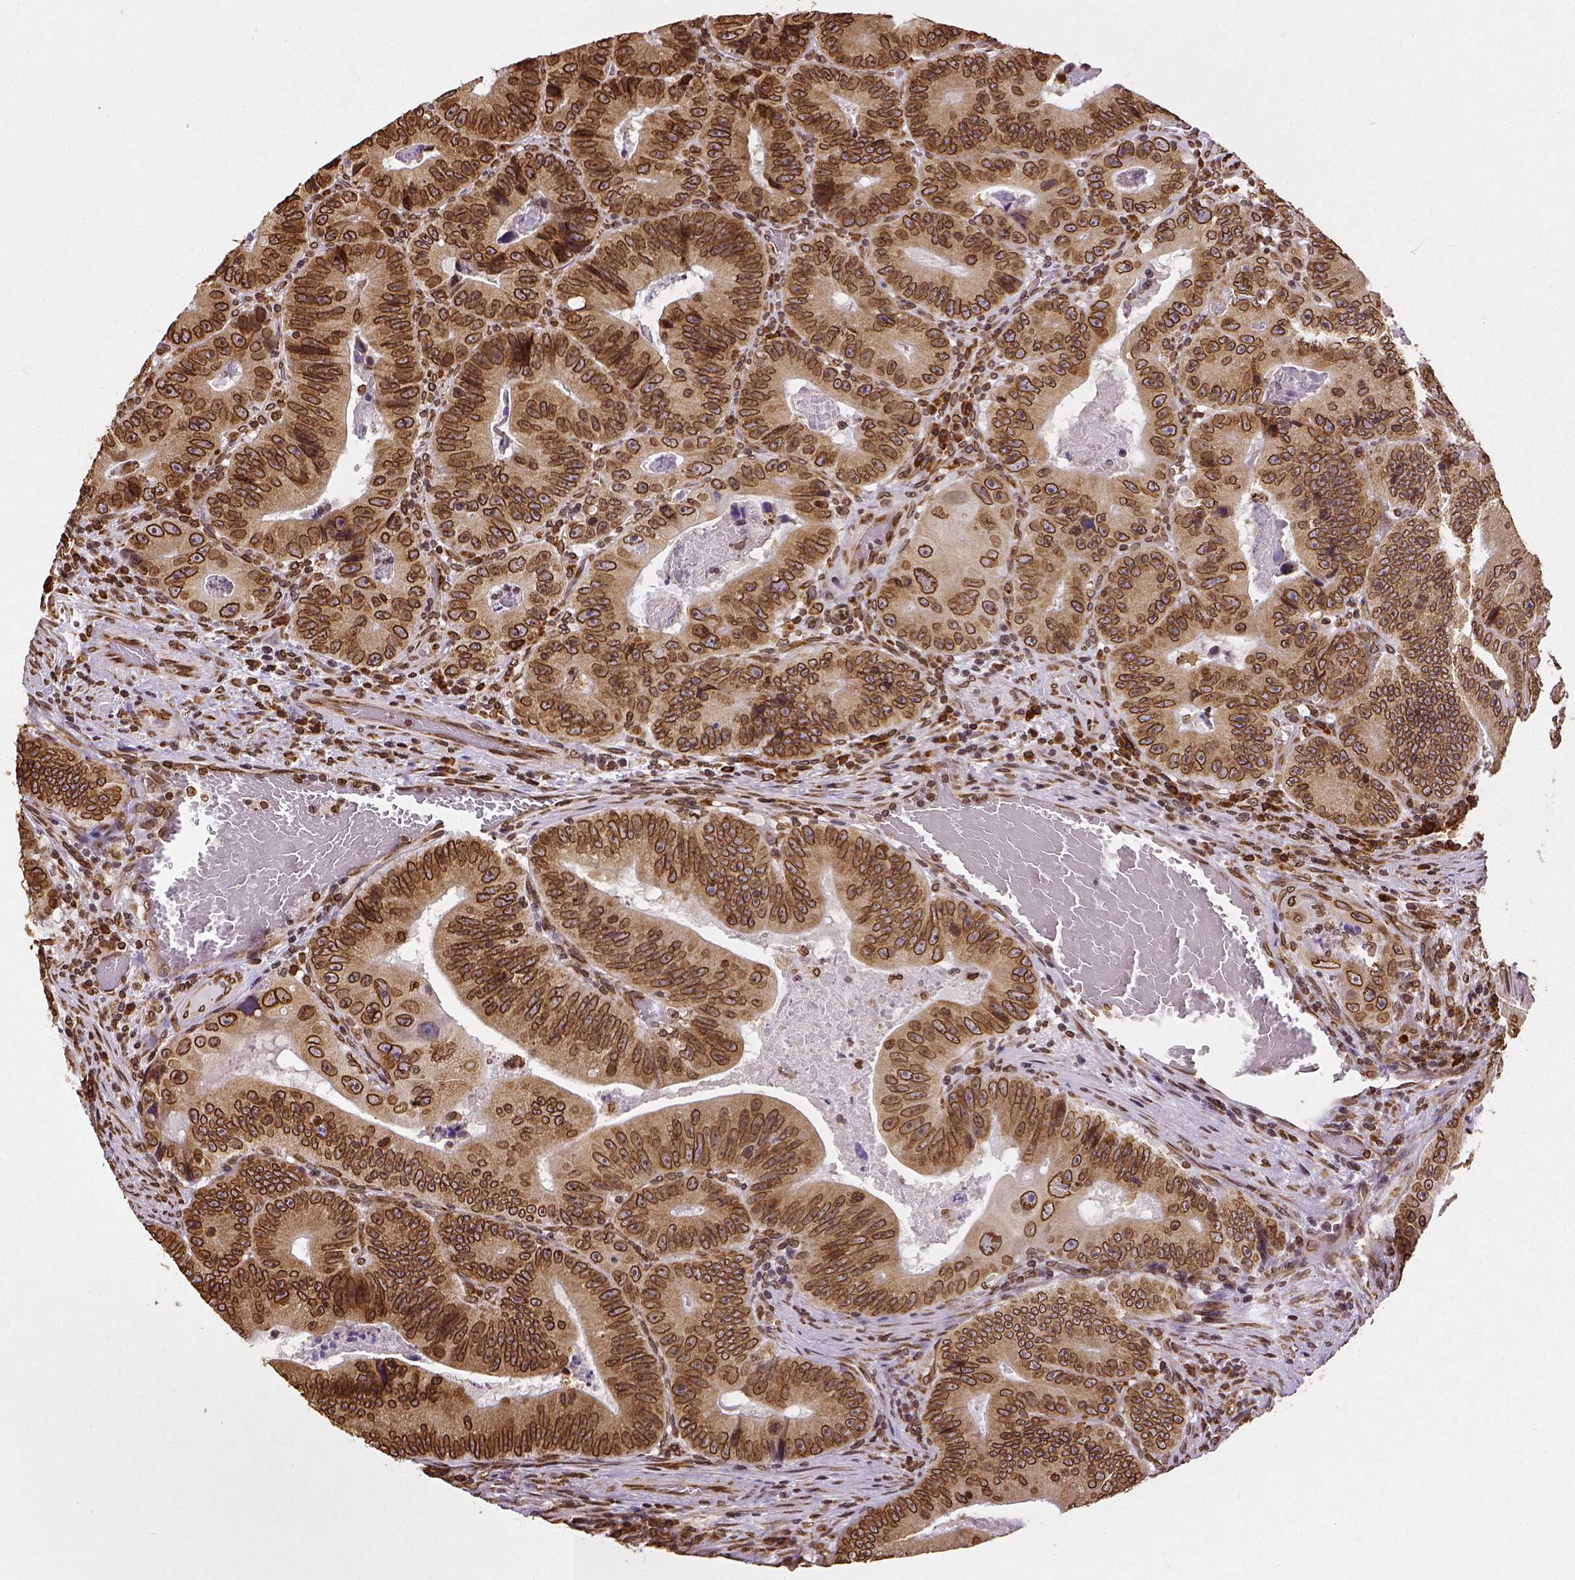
{"staining": {"intensity": "strong", "quantity": ">75%", "location": "cytoplasmic/membranous,nuclear"}, "tissue": "colorectal cancer", "cell_type": "Tumor cells", "image_type": "cancer", "snomed": [{"axis": "morphology", "description": "Adenocarcinoma, NOS"}, {"axis": "topography", "description": "Colon"}], "caption": "Immunohistochemical staining of human colorectal cancer displays strong cytoplasmic/membranous and nuclear protein positivity in about >75% of tumor cells. Using DAB (3,3'-diaminobenzidine) (brown) and hematoxylin (blue) stains, captured at high magnification using brightfield microscopy.", "gene": "MTDH", "patient": {"sex": "female", "age": 86}}